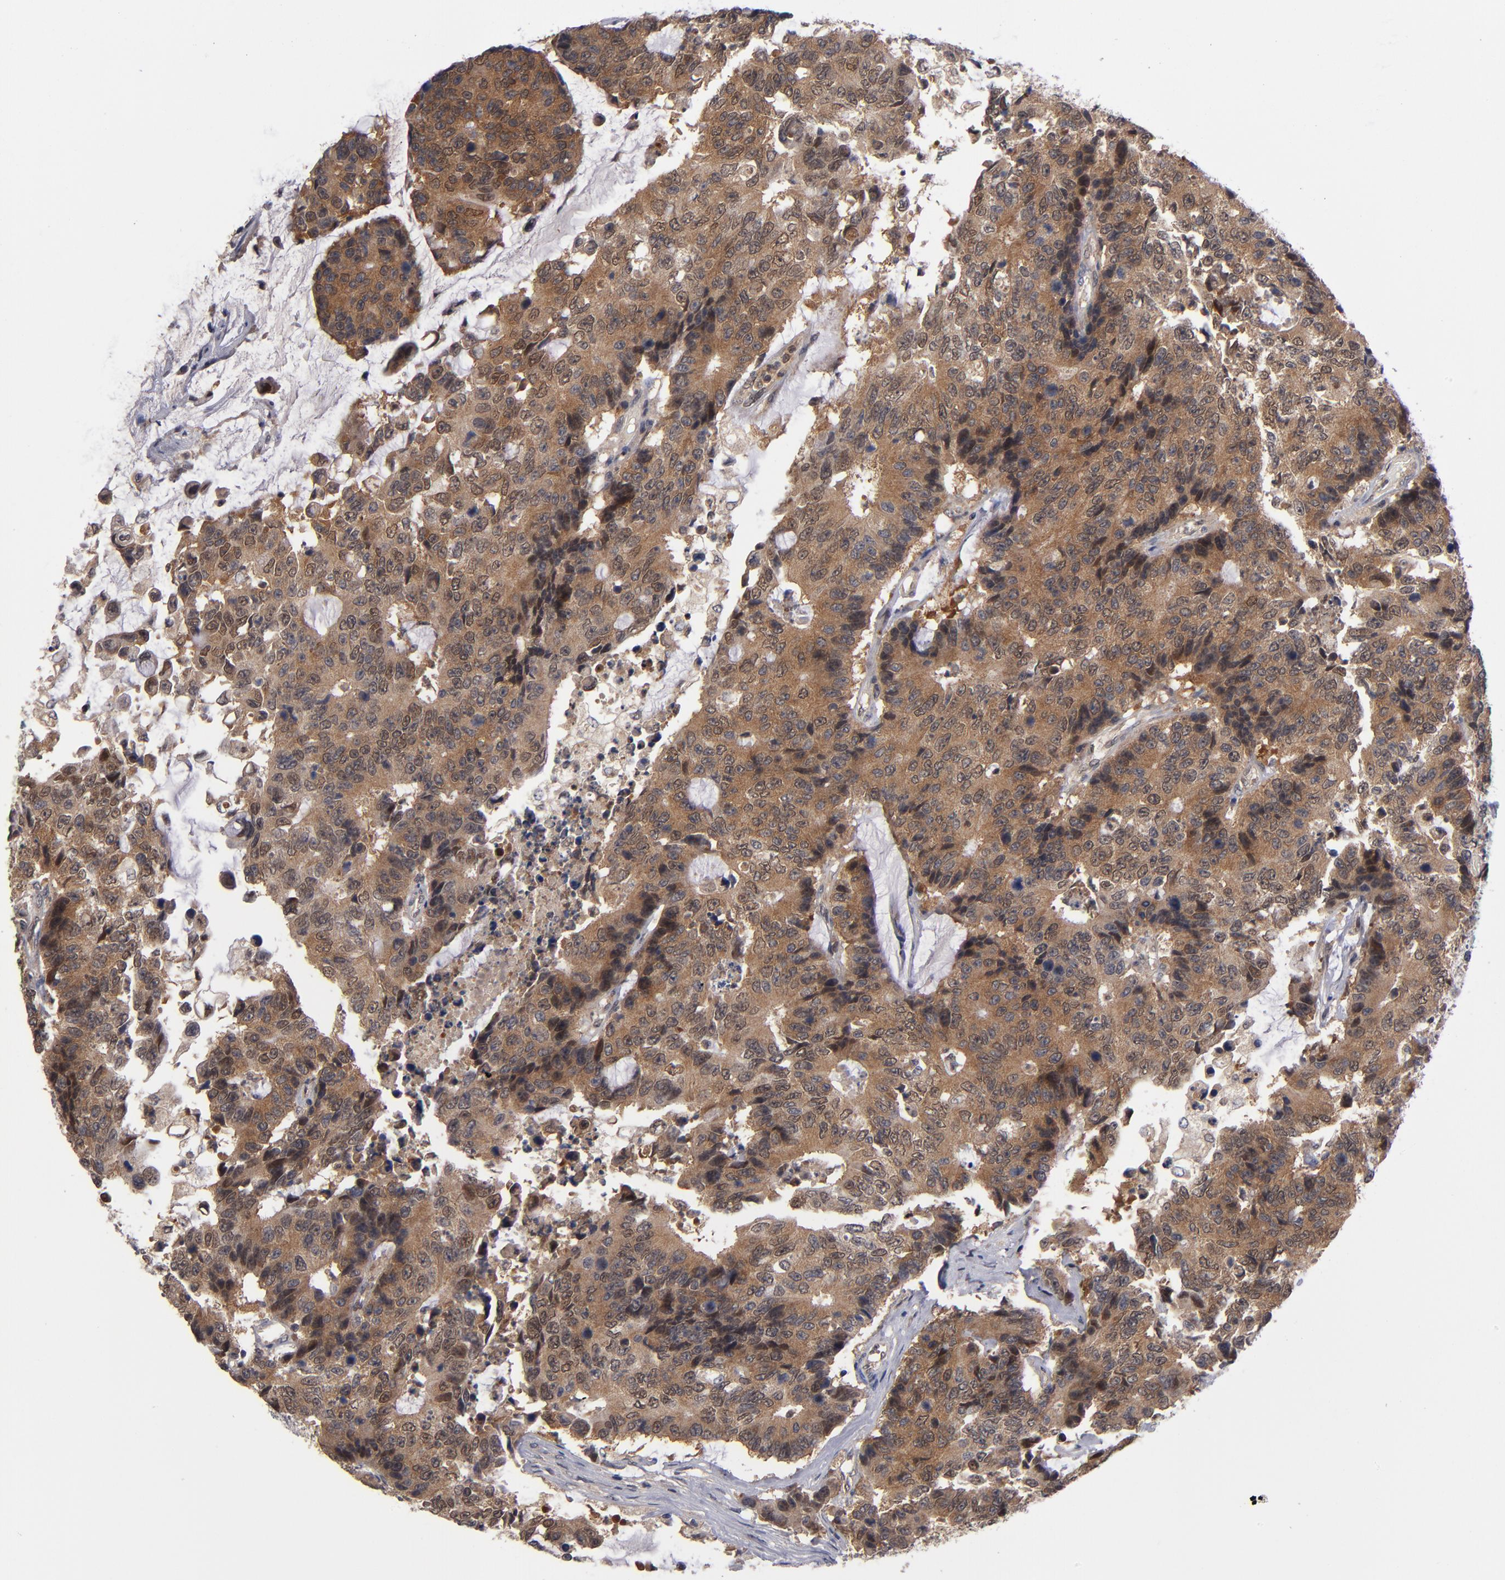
{"staining": {"intensity": "strong", "quantity": ">75%", "location": "cytoplasmic/membranous"}, "tissue": "colorectal cancer", "cell_type": "Tumor cells", "image_type": "cancer", "snomed": [{"axis": "morphology", "description": "Adenocarcinoma, NOS"}, {"axis": "topography", "description": "Colon"}], "caption": "High-magnification brightfield microscopy of adenocarcinoma (colorectal) stained with DAB (3,3'-diaminobenzidine) (brown) and counterstained with hematoxylin (blue). tumor cells exhibit strong cytoplasmic/membranous expression is appreciated in about>75% of cells.", "gene": "ALG13", "patient": {"sex": "female", "age": 86}}